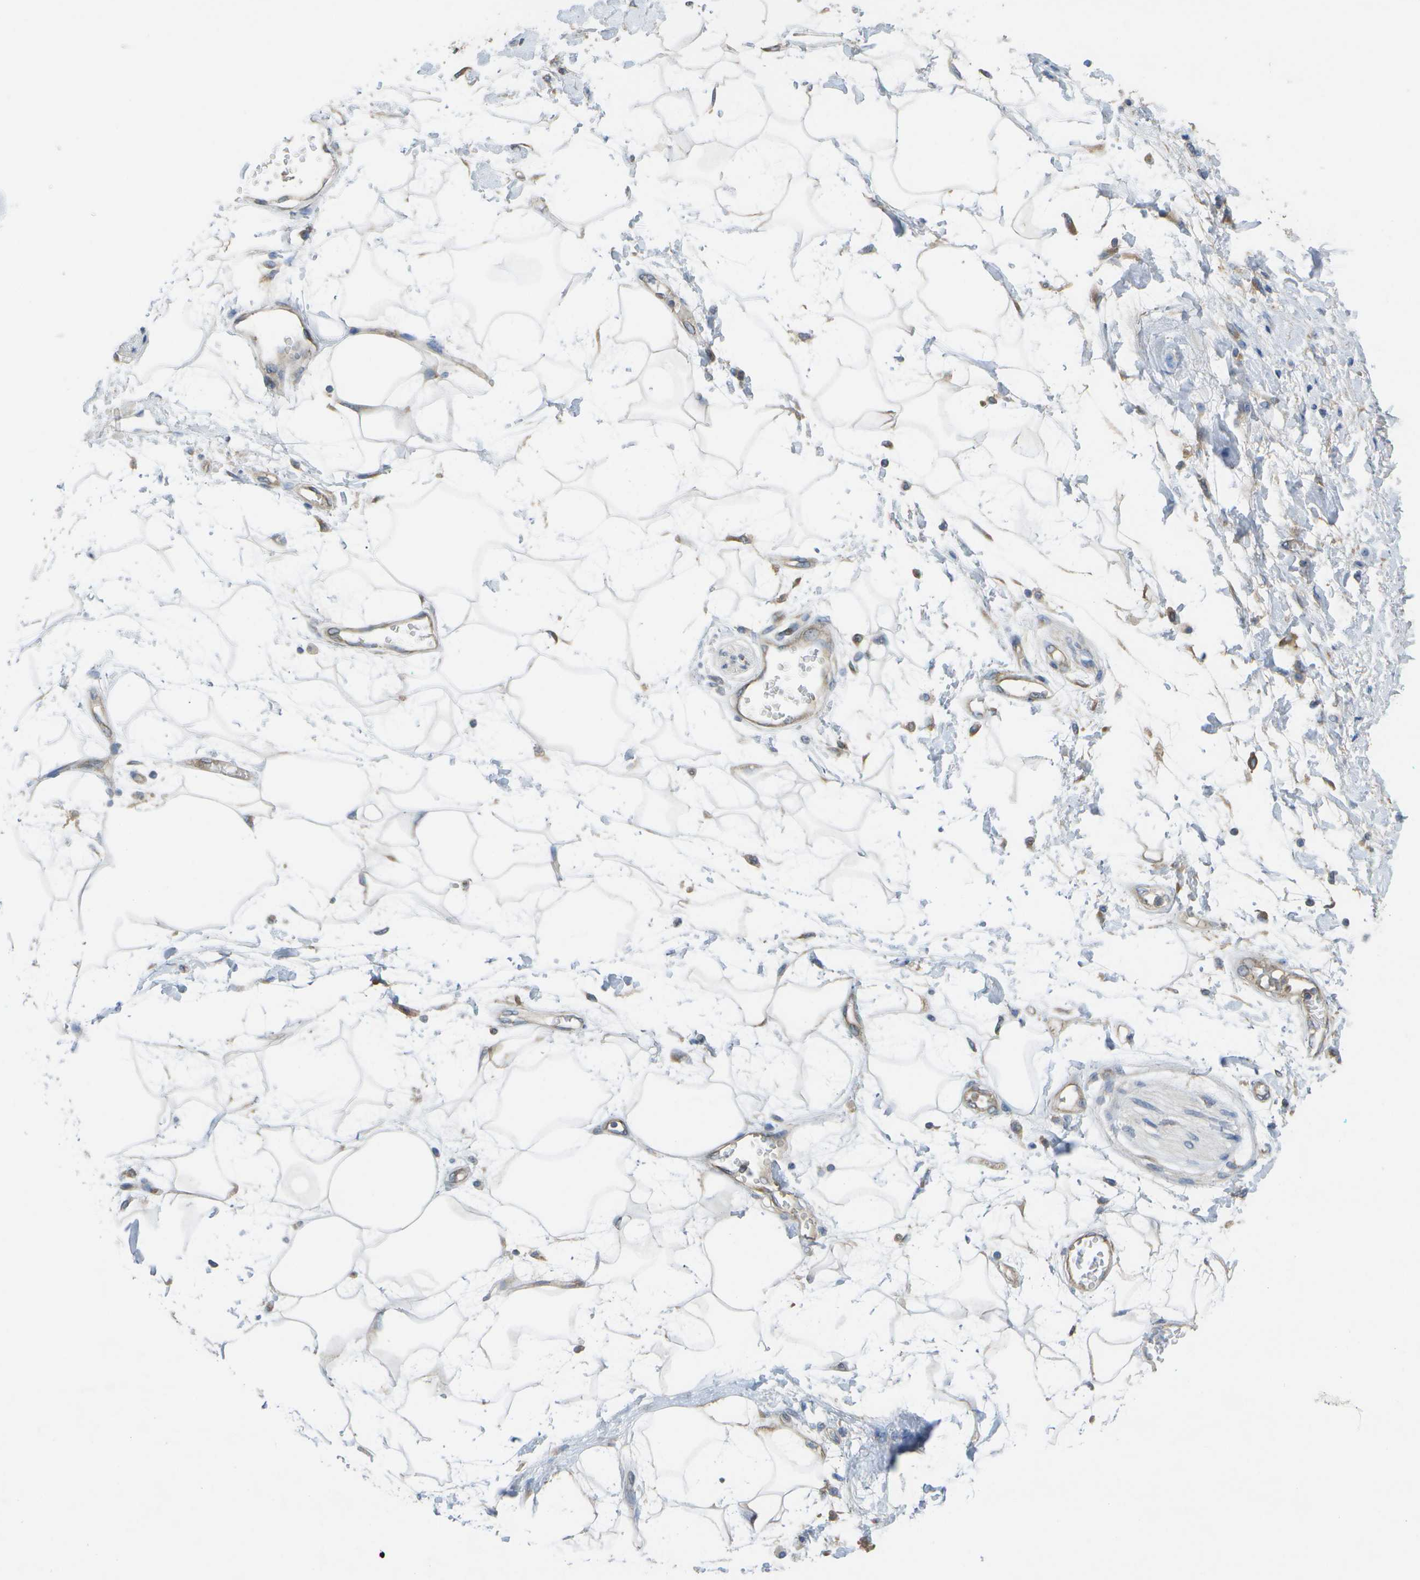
{"staining": {"intensity": "moderate", "quantity": "25%-75%", "location": "cytoplasmic/membranous"}, "tissue": "adipose tissue", "cell_type": "Adipocytes", "image_type": "normal", "snomed": [{"axis": "morphology", "description": "Normal tissue, NOS"}, {"axis": "morphology", "description": "Adenocarcinoma, NOS"}, {"axis": "topography", "description": "Duodenum"}, {"axis": "topography", "description": "Peripheral nerve tissue"}], "caption": "A high-resolution image shows IHC staining of unremarkable adipose tissue, which reveals moderate cytoplasmic/membranous positivity in approximately 25%-75% of adipocytes.", "gene": "DPM3", "patient": {"sex": "female", "age": 60}}